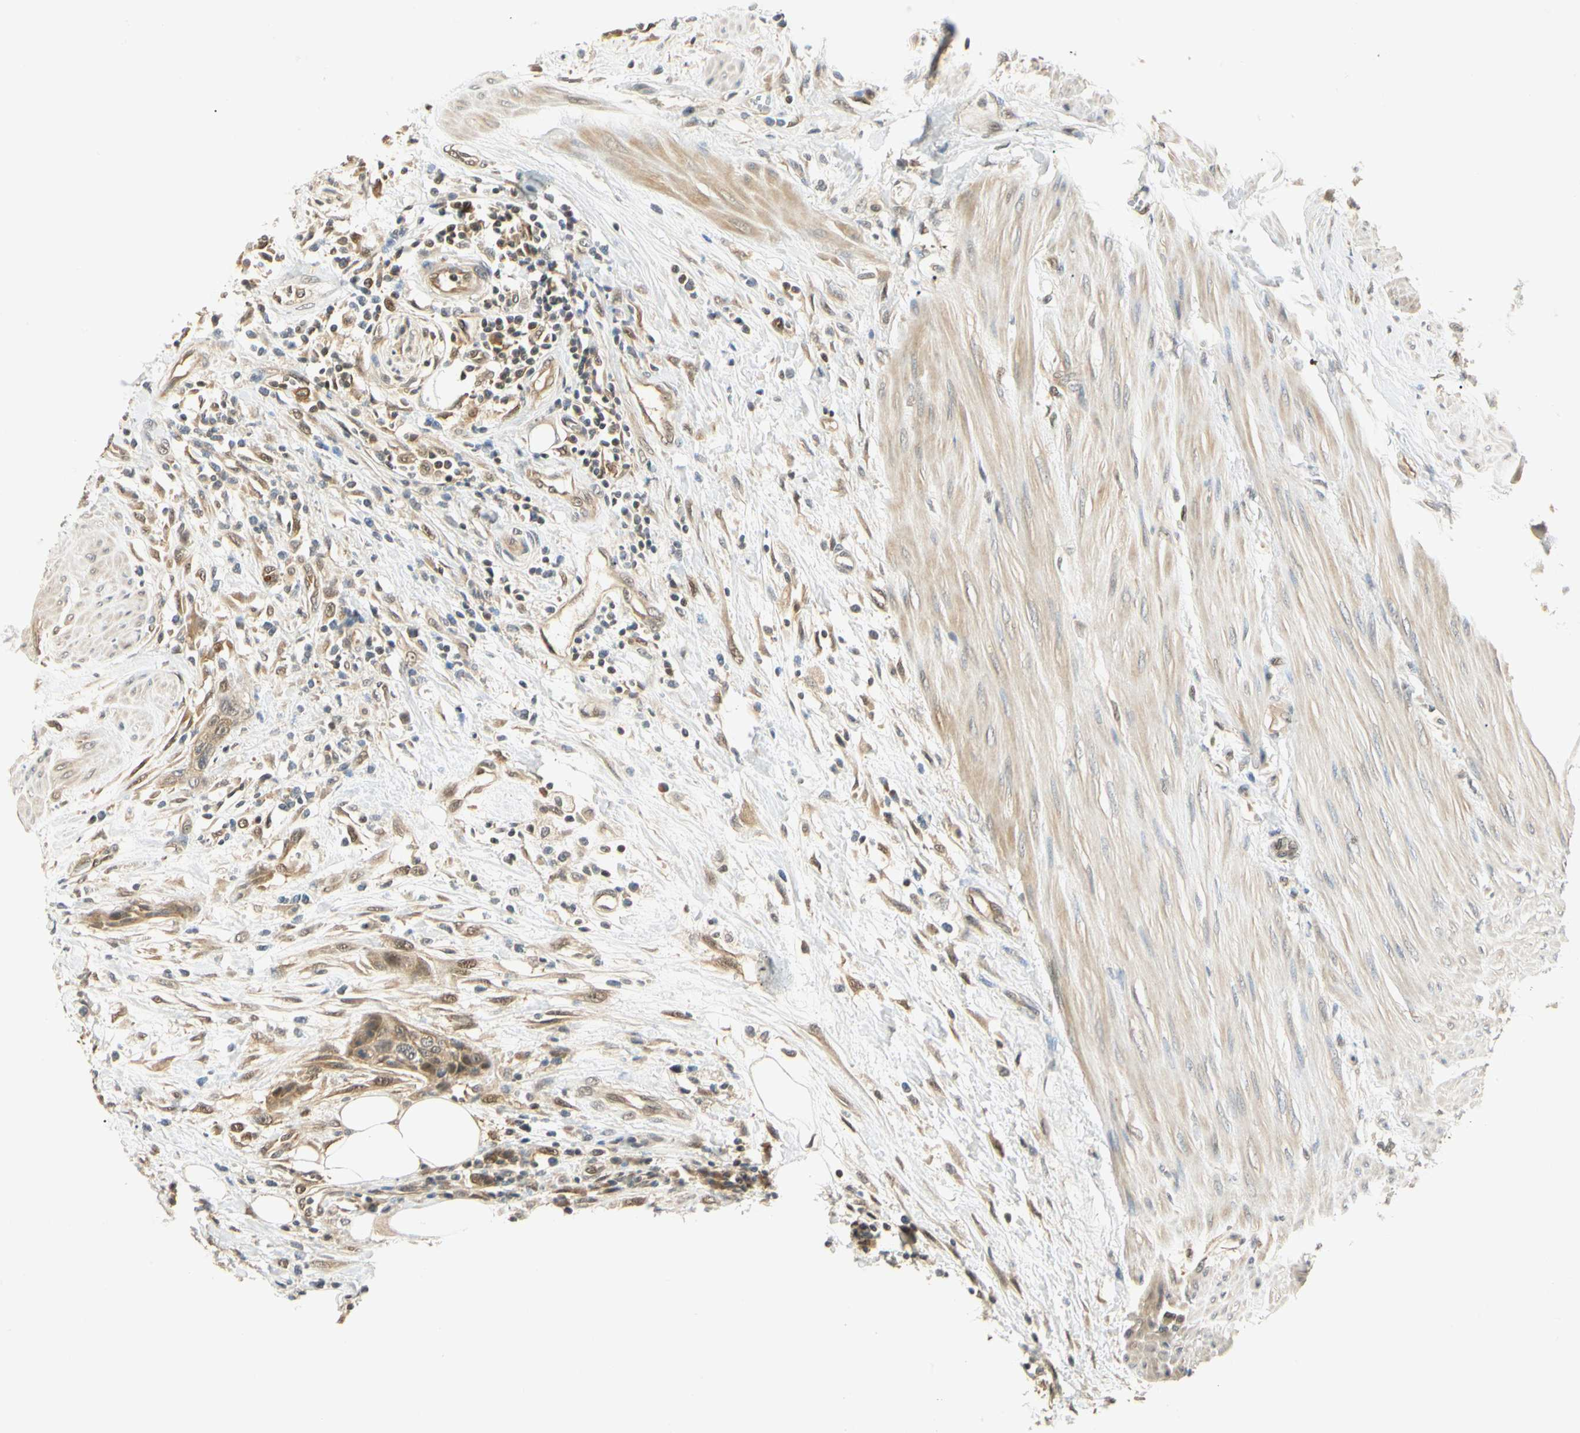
{"staining": {"intensity": "moderate", "quantity": ">75%", "location": "cytoplasmic/membranous,nuclear"}, "tissue": "urothelial cancer", "cell_type": "Tumor cells", "image_type": "cancer", "snomed": [{"axis": "morphology", "description": "Urothelial carcinoma, High grade"}, {"axis": "topography", "description": "Urinary bladder"}], "caption": "IHC of high-grade urothelial carcinoma displays medium levels of moderate cytoplasmic/membranous and nuclear expression in about >75% of tumor cells.", "gene": "UBE2Z", "patient": {"sex": "male", "age": 35}}